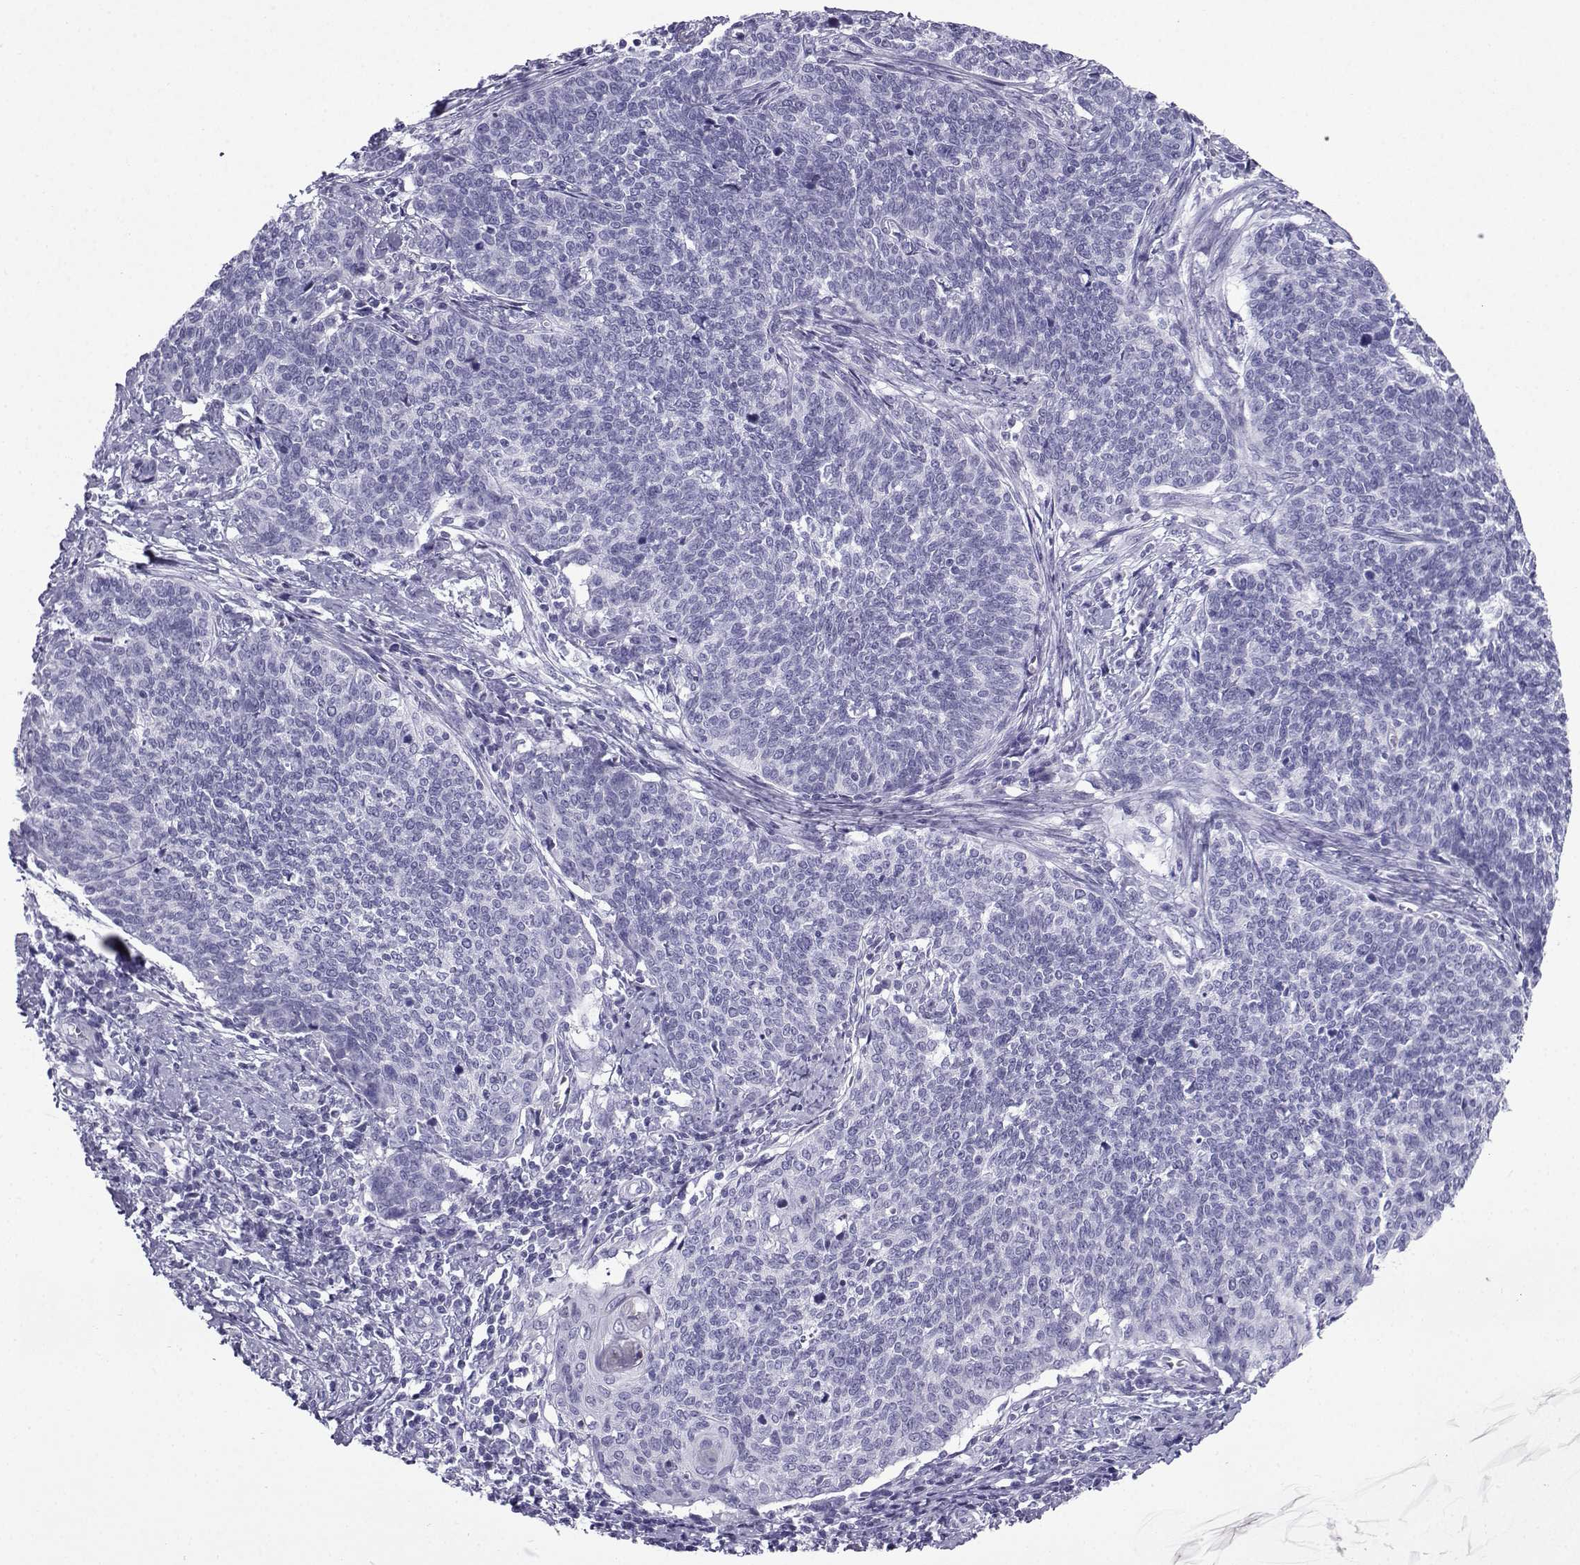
{"staining": {"intensity": "negative", "quantity": "none", "location": "none"}, "tissue": "cervical cancer", "cell_type": "Tumor cells", "image_type": "cancer", "snomed": [{"axis": "morphology", "description": "Squamous cell carcinoma, NOS"}, {"axis": "topography", "description": "Cervix"}], "caption": "Tumor cells are negative for protein expression in human cervical cancer. Brightfield microscopy of IHC stained with DAB (3,3'-diaminobenzidine) (brown) and hematoxylin (blue), captured at high magnification.", "gene": "SLC18A2", "patient": {"sex": "female", "age": 39}}